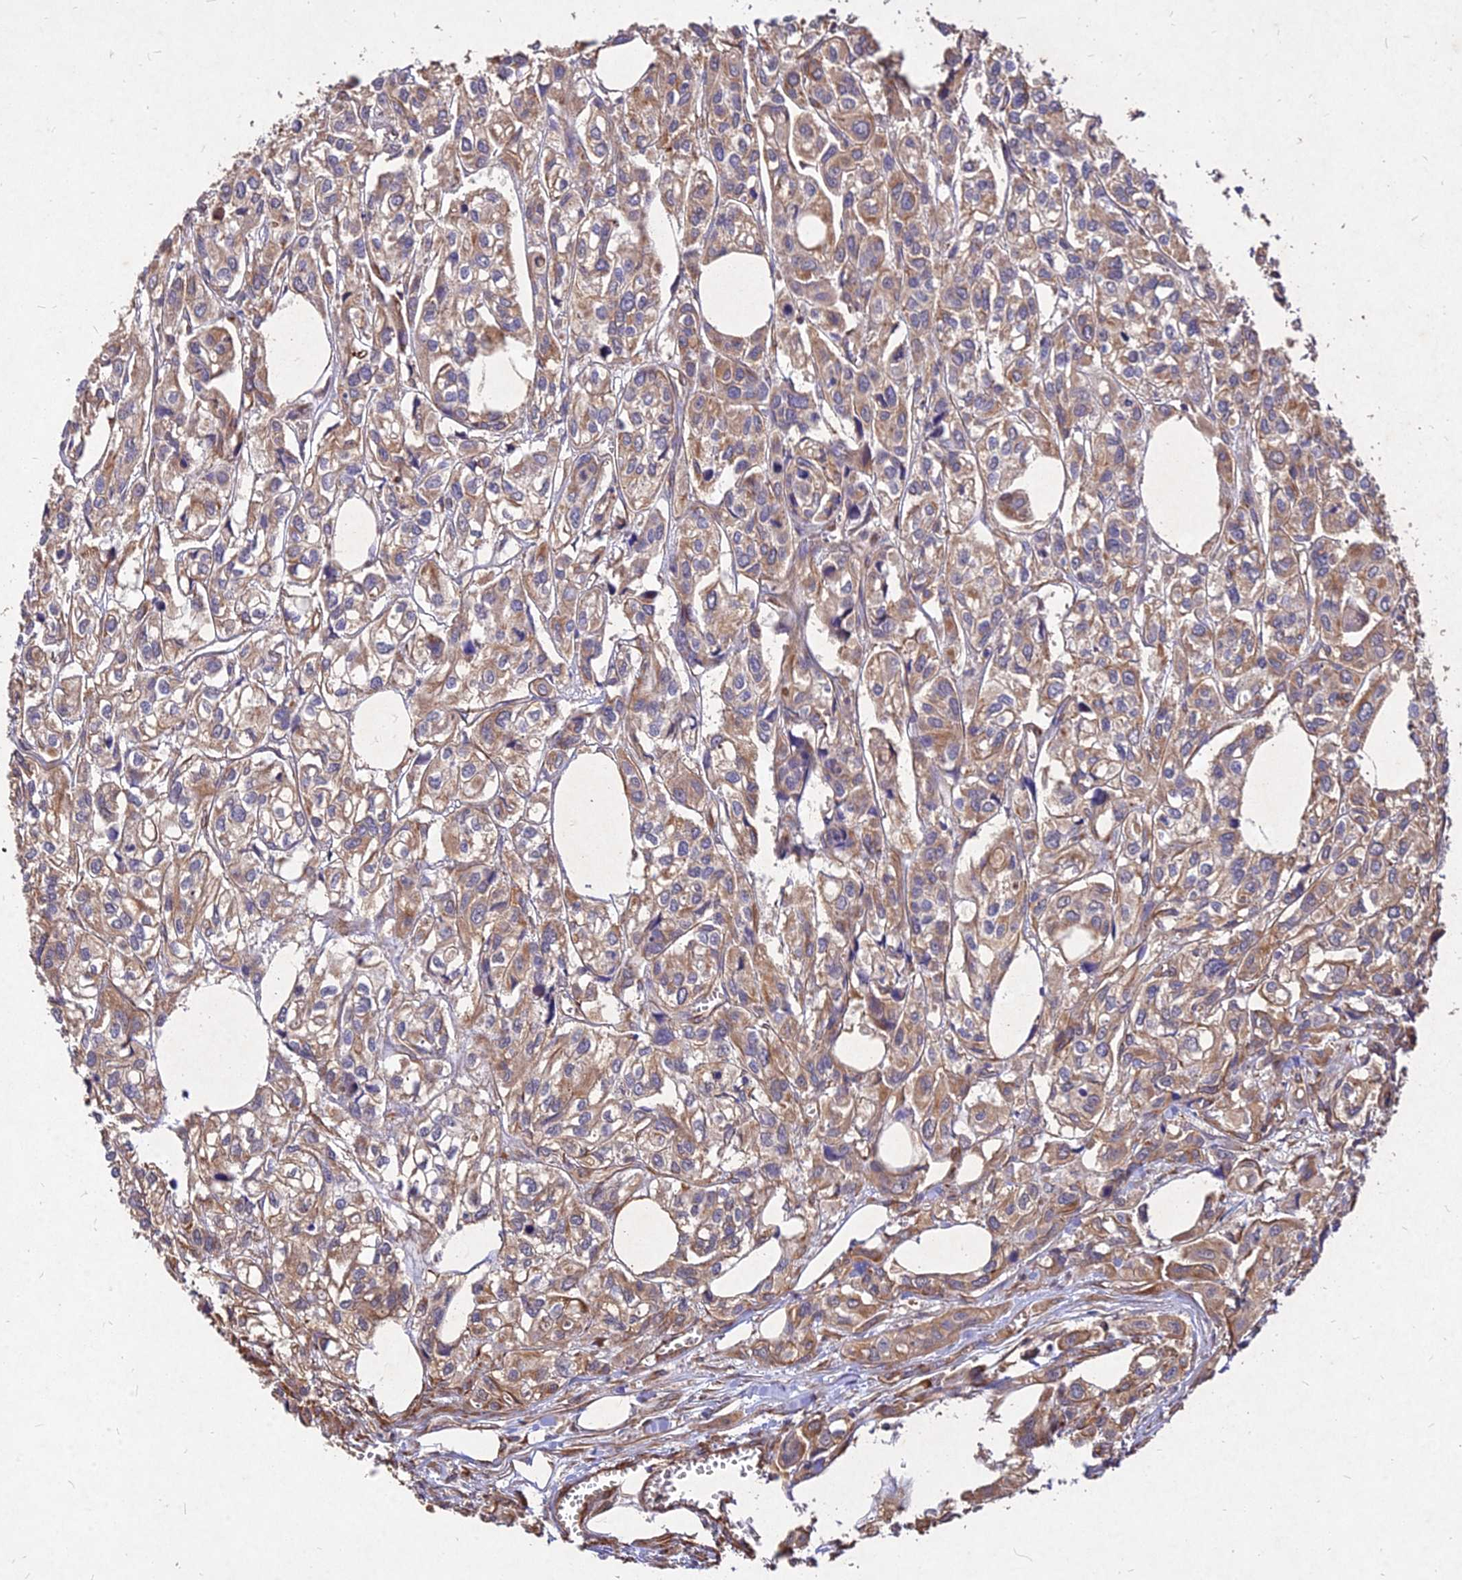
{"staining": {"intensity": "moderate", "quantity": ">75%", "location": "cytoplasmic/membranous"}, "tissue": "urothelial cancer", "cell_type": "Tumor cells", "image_type": "cancer", "snomed": [{"axis": "morphology", "description": "Urothelial carcinoma, High grade"}, {"axis": "topography", "description": "Urinary bladder"}], "caption": "Protein analysis of urothelial cancer tissue reveals moderate cytoplasmic/membranous staining in about >75% of tumor cells.", "gene": "SKA1", "patient": {"sex": "male", "age": 67}}